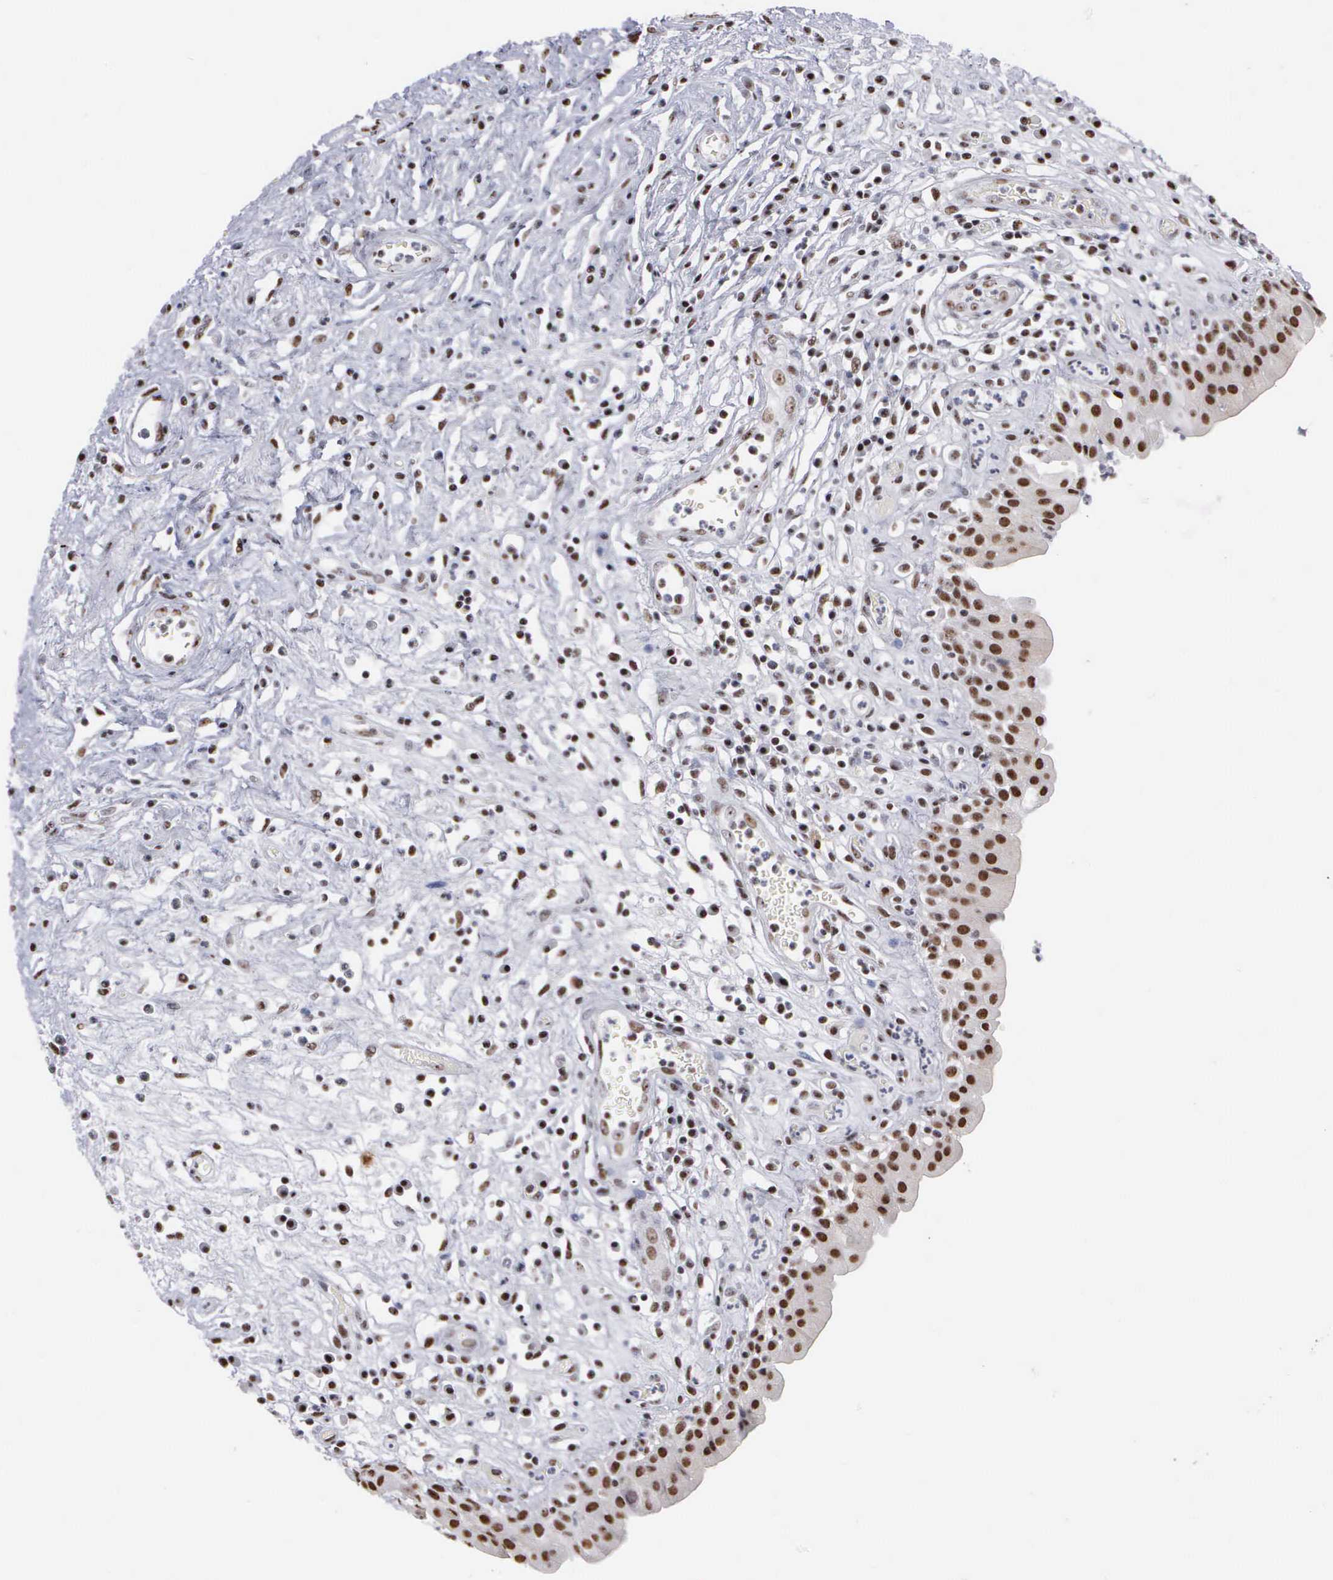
{"staining": {"intensity": "strong", "quantity": ">75%", "location": "nuclear"}, "tissue": "urinary bladder", "cell_type": "Urothelial cells", "image_type": "normal", "snomed": [{"axis": "morphology", "description": "Normal tissue, NOS"}, {"axis": "topography", "description": "Urinary bladder"}], "caption": "Immunohistochemistry (IHC) (DAB) staining of unremarkable urinary bladder reveals strong nuclear protein staining in approximately >75% of urothelial cells. The staining was performed using DAB, with brown indicating positive protein expression. Nuclei are stained blue with hematoxylin.", "gene": "KIAA0586", "patient": {"sex": "female", "age": 85}}